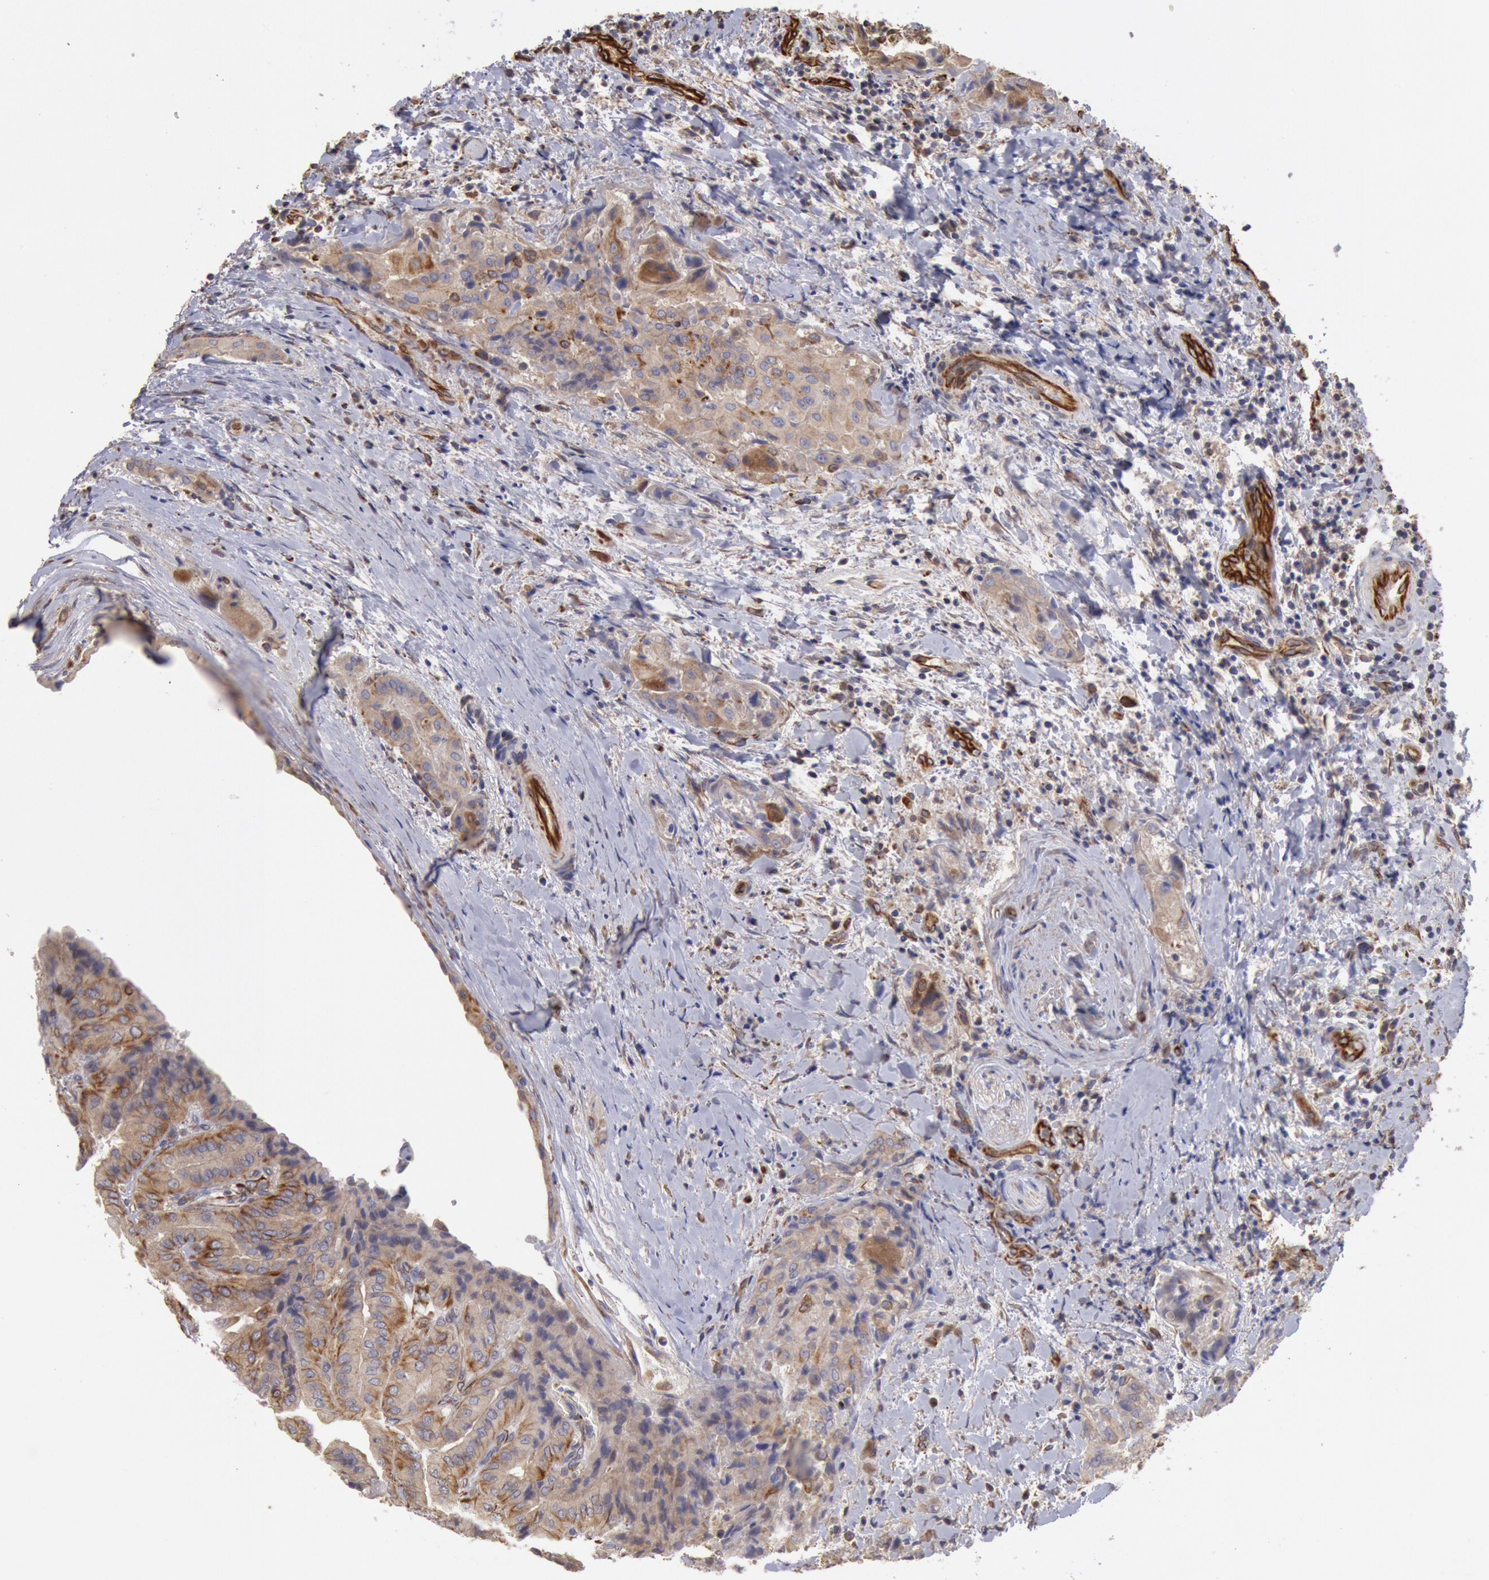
{"staining": {"intensity": "weak", "quantity": ">75%", "location": "cytoplasmic/membranous"}, "tissue": "thyroid cancer", "cell_type": "Tumor cells", "image_type": "cancer", "snomed": [{"axis": "morphology", "description": "Papillary adenocarcinoma, NOS"}, {"axis": "topography", "description": "Thyroid gland"}], "caption": "A brown stain highlights weak cytoplasmic/membranous staining of a protein in papillary adenocarcinoma (thyroid) tumor cells.", "gene": "RNF139", "patient": {"sex": "female", "age": 71}}